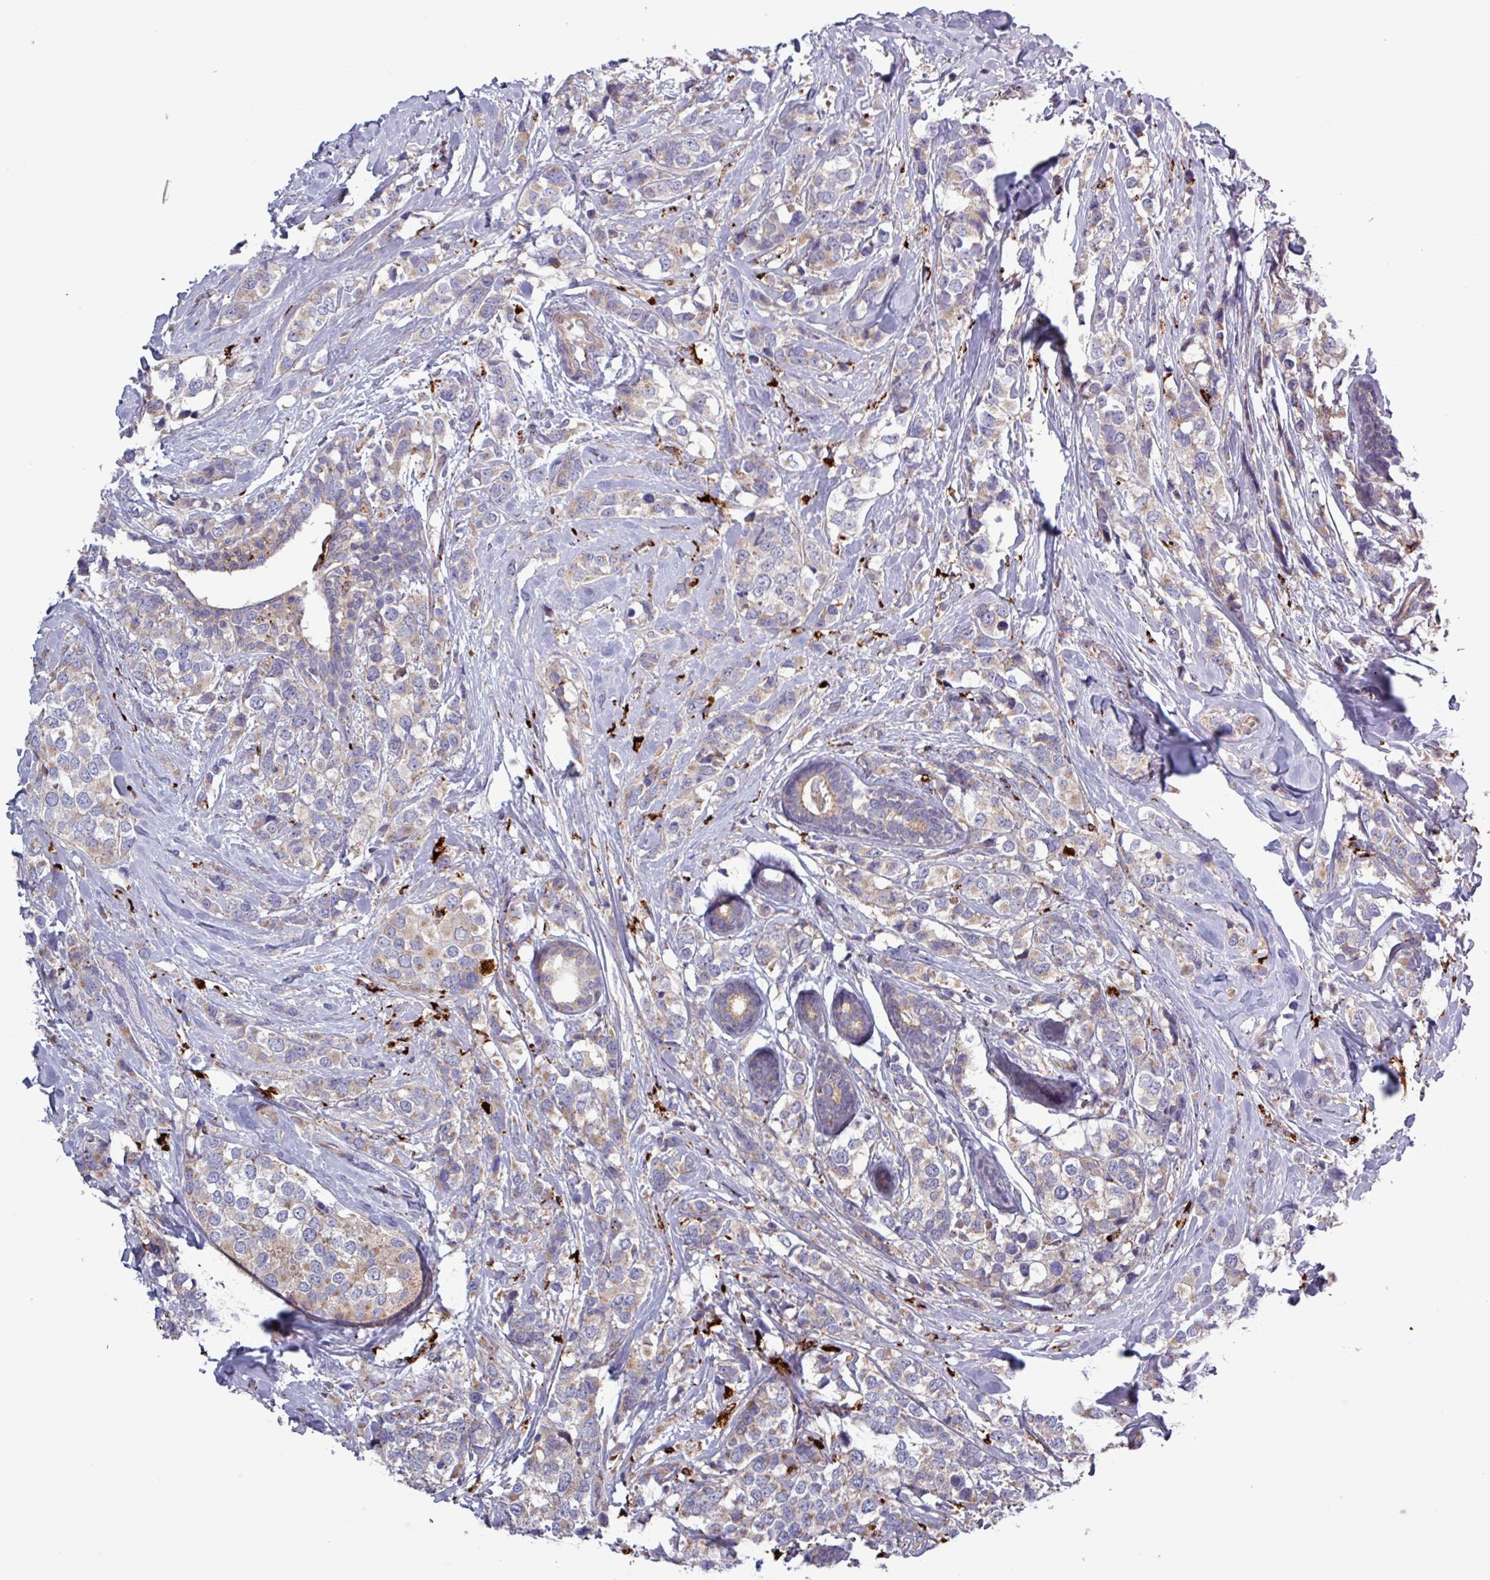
{"staining": {"intensity": "weak", "quantity": "<25%", "location": "cytoplasmic/membranous"}, "tissue": "breast cancer", "cell_type": "Tumor cells", "image_type": "cancer", "snomed": [{"axis": "morphology", "description": "Lobular carcinoma"}, {"axis": "topography", "description": "Breast"}], "caption": "Human breast lobular carcinoma stained for a protein using IHC shows no positivity in tumor cells.", "gene": "PLIN2", "patient": {"sex": "female", "age": 59}}